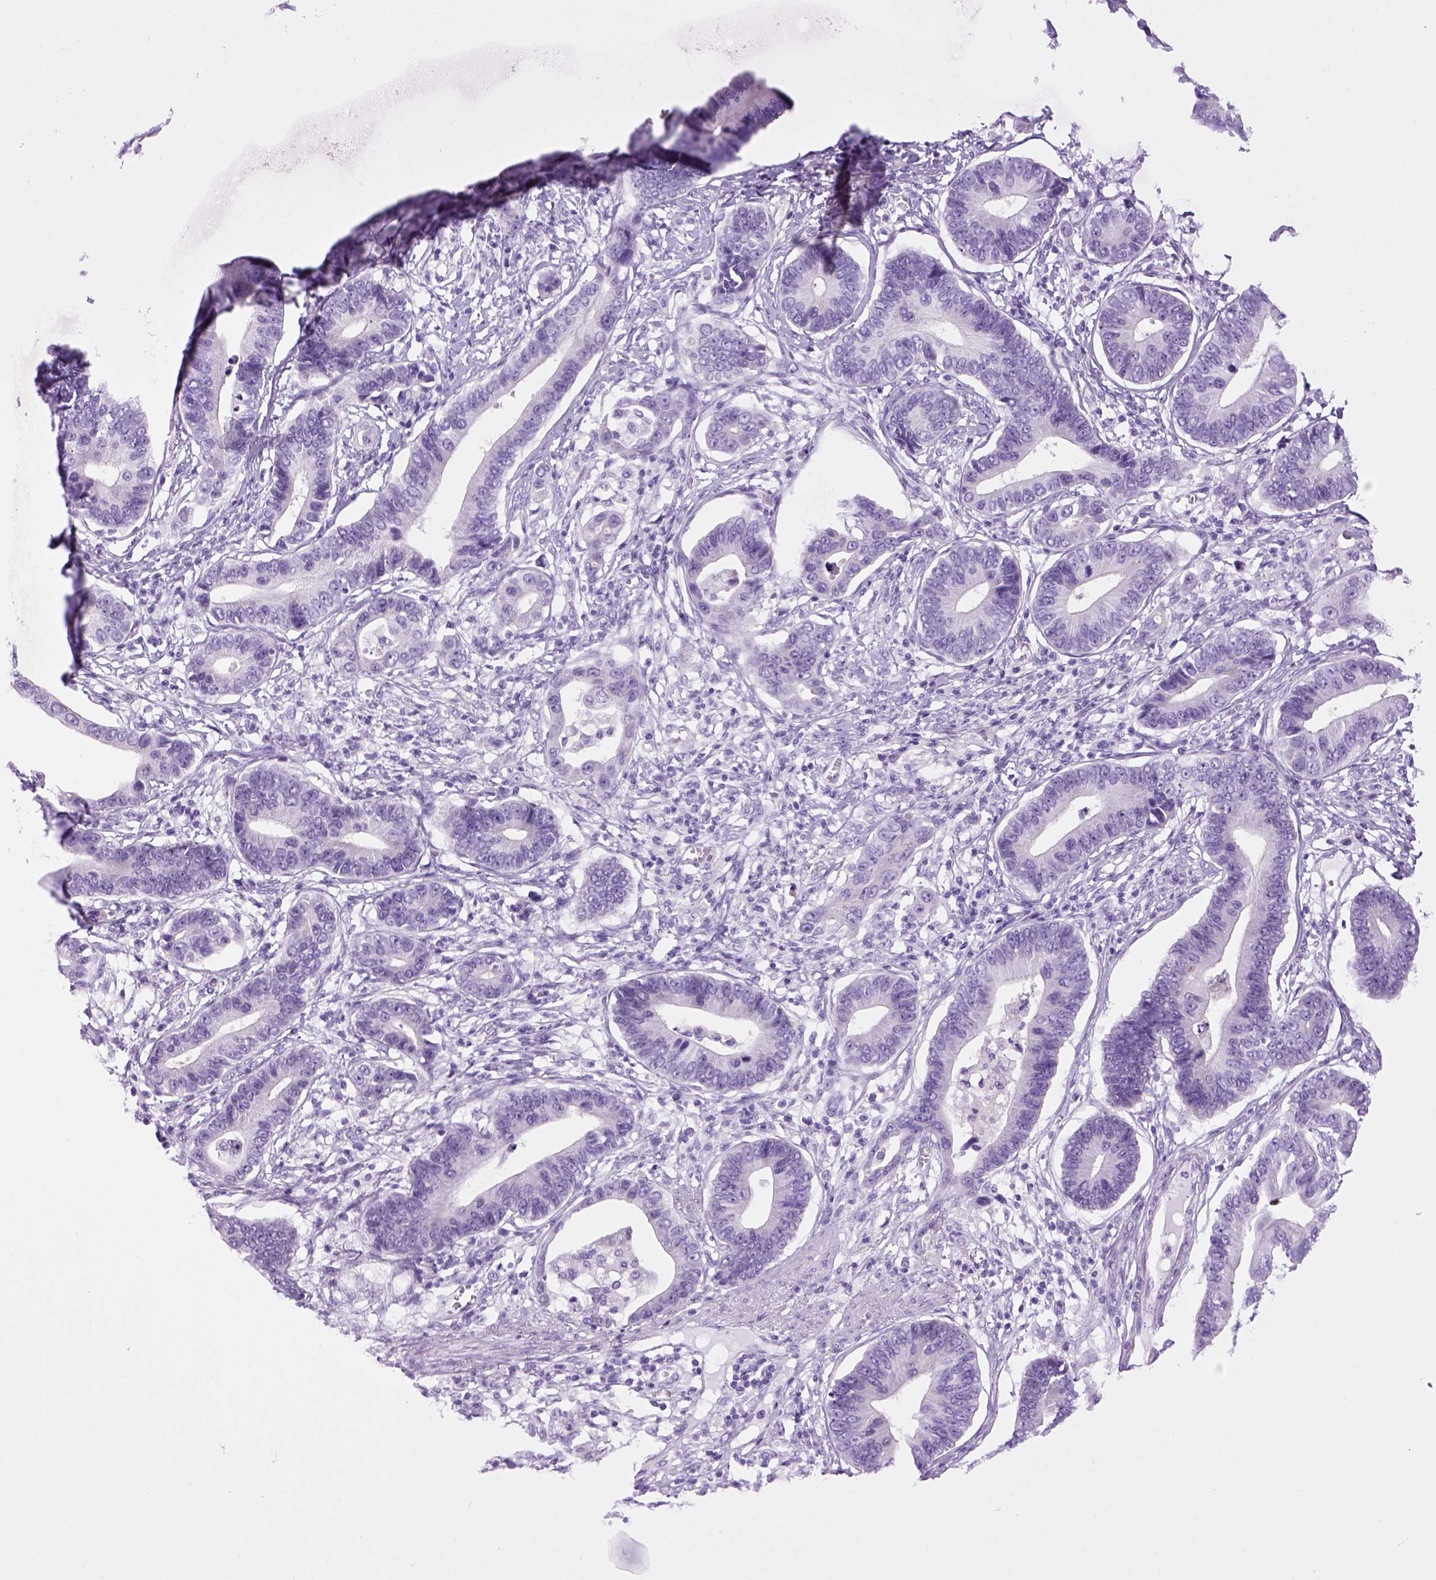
{"staining": {"intensity": "negative", "quantity": "none", "location": "none"}, "tissue": "stomach cancer", "cell_type": "Tumor cells", "image_type": "cancer", "snomed": [{"axis": "morphology", "description": "Adenocarcinoma, NOS"}, {"axis": "topography", "description": "Stomach"}], "caption": "Tumor cells show no significant positivity in stomach cancer.", "gene": "SGCG", "patient": {"sex": "male", "age": 84}}